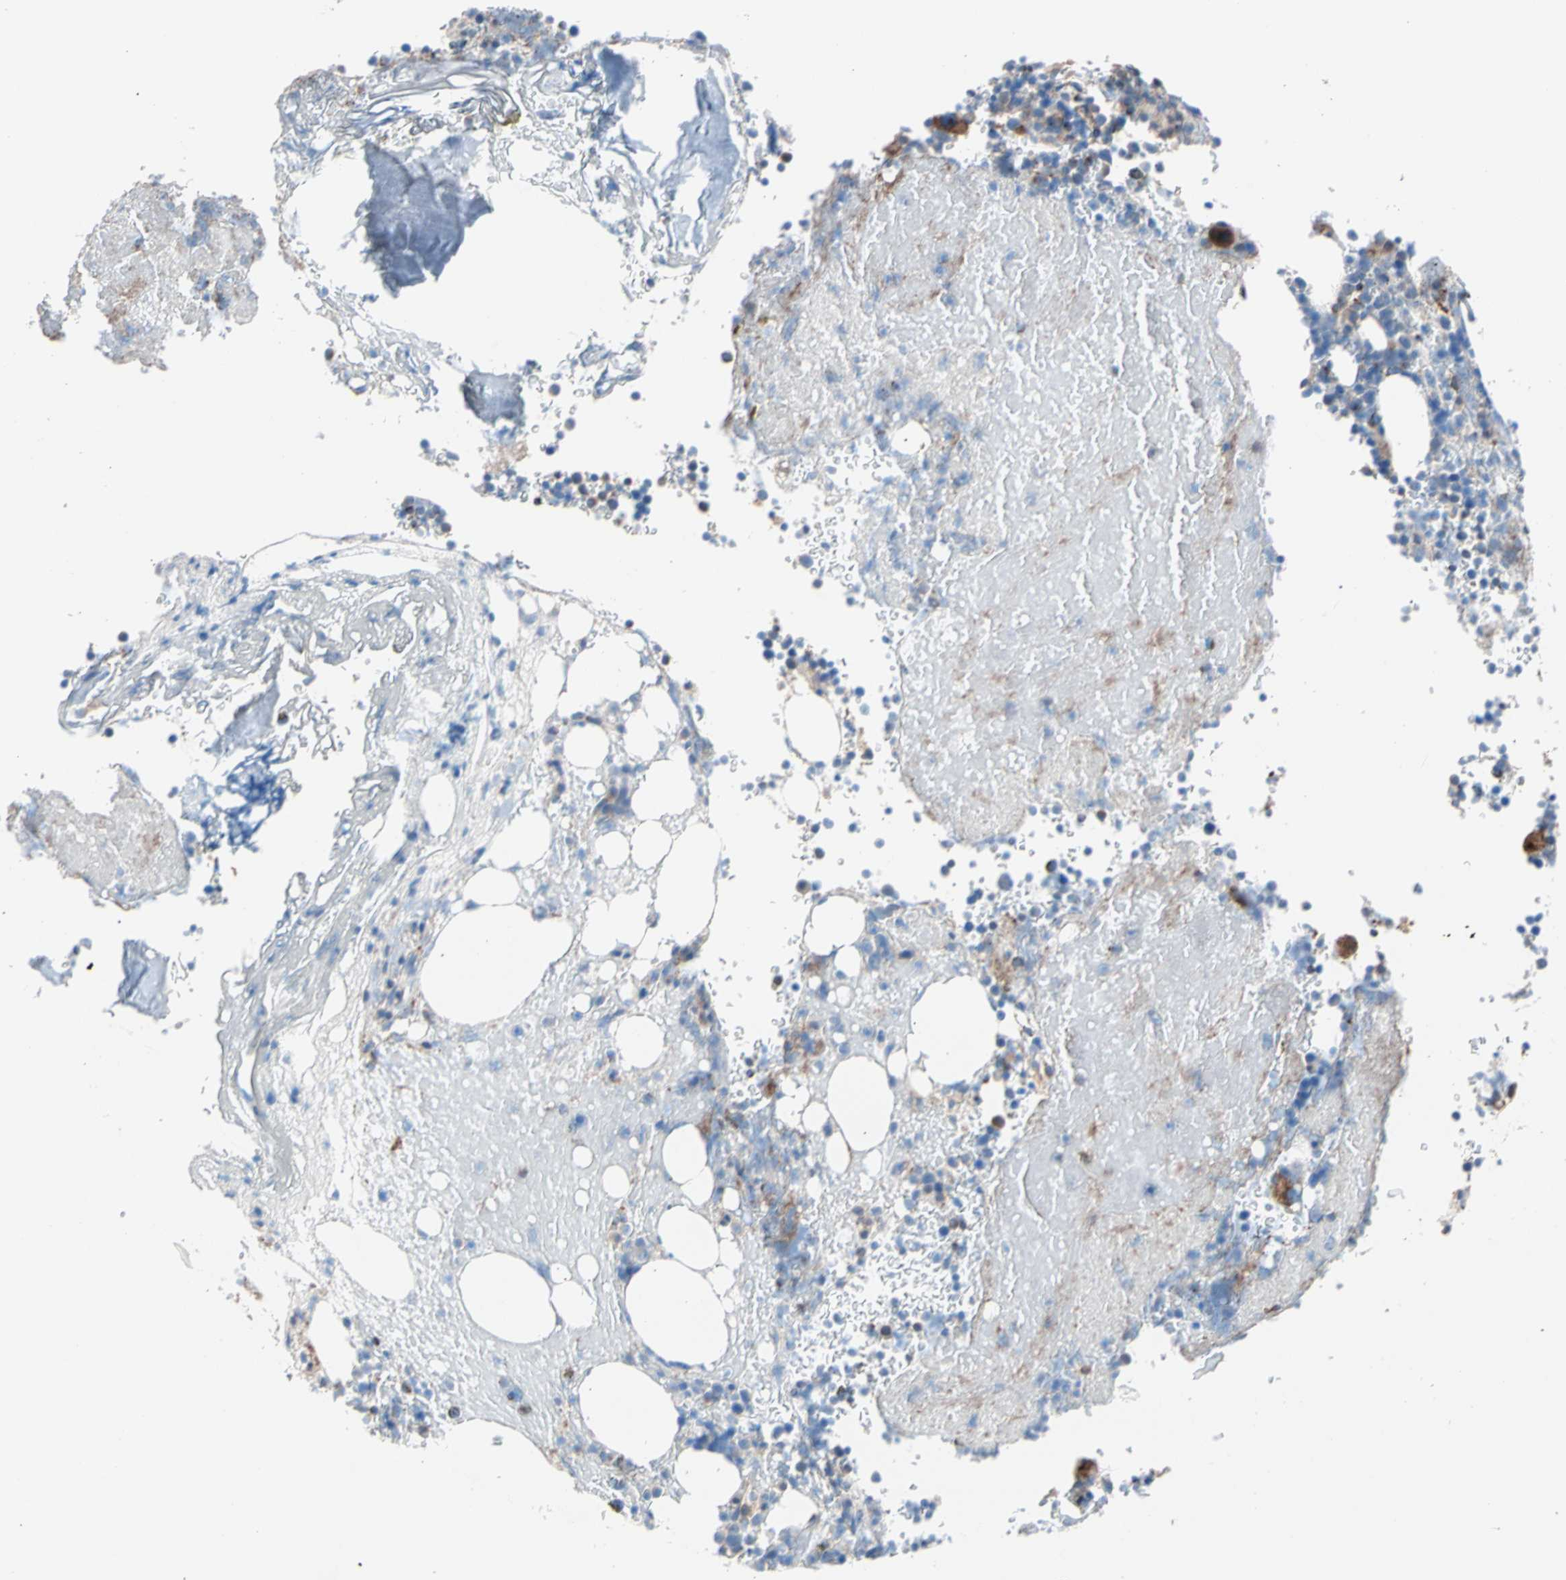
{"staining": {"intensity": "moderate", "quantity": "<25%", "location": "cytoplasmic/membranous"}, "tissue": "bone marrow", "cell_type": "Hematopoietic cells", "image_type": "normal", "snomed": [{"axis": "morphology", "description": "Normal tissue, NOS"}, {"axis": "topography", "description": "Bone marrow"}], "caption": "Normal bone marrow was stained to show a protein in brown. There is low levels of moderate cytoplasmic/membranous positivity in about <25% of hematopoietic cells. Nuclei are stained in blue.", "gene": "HK1", "patient": {"sex": "female", "age": 73}}